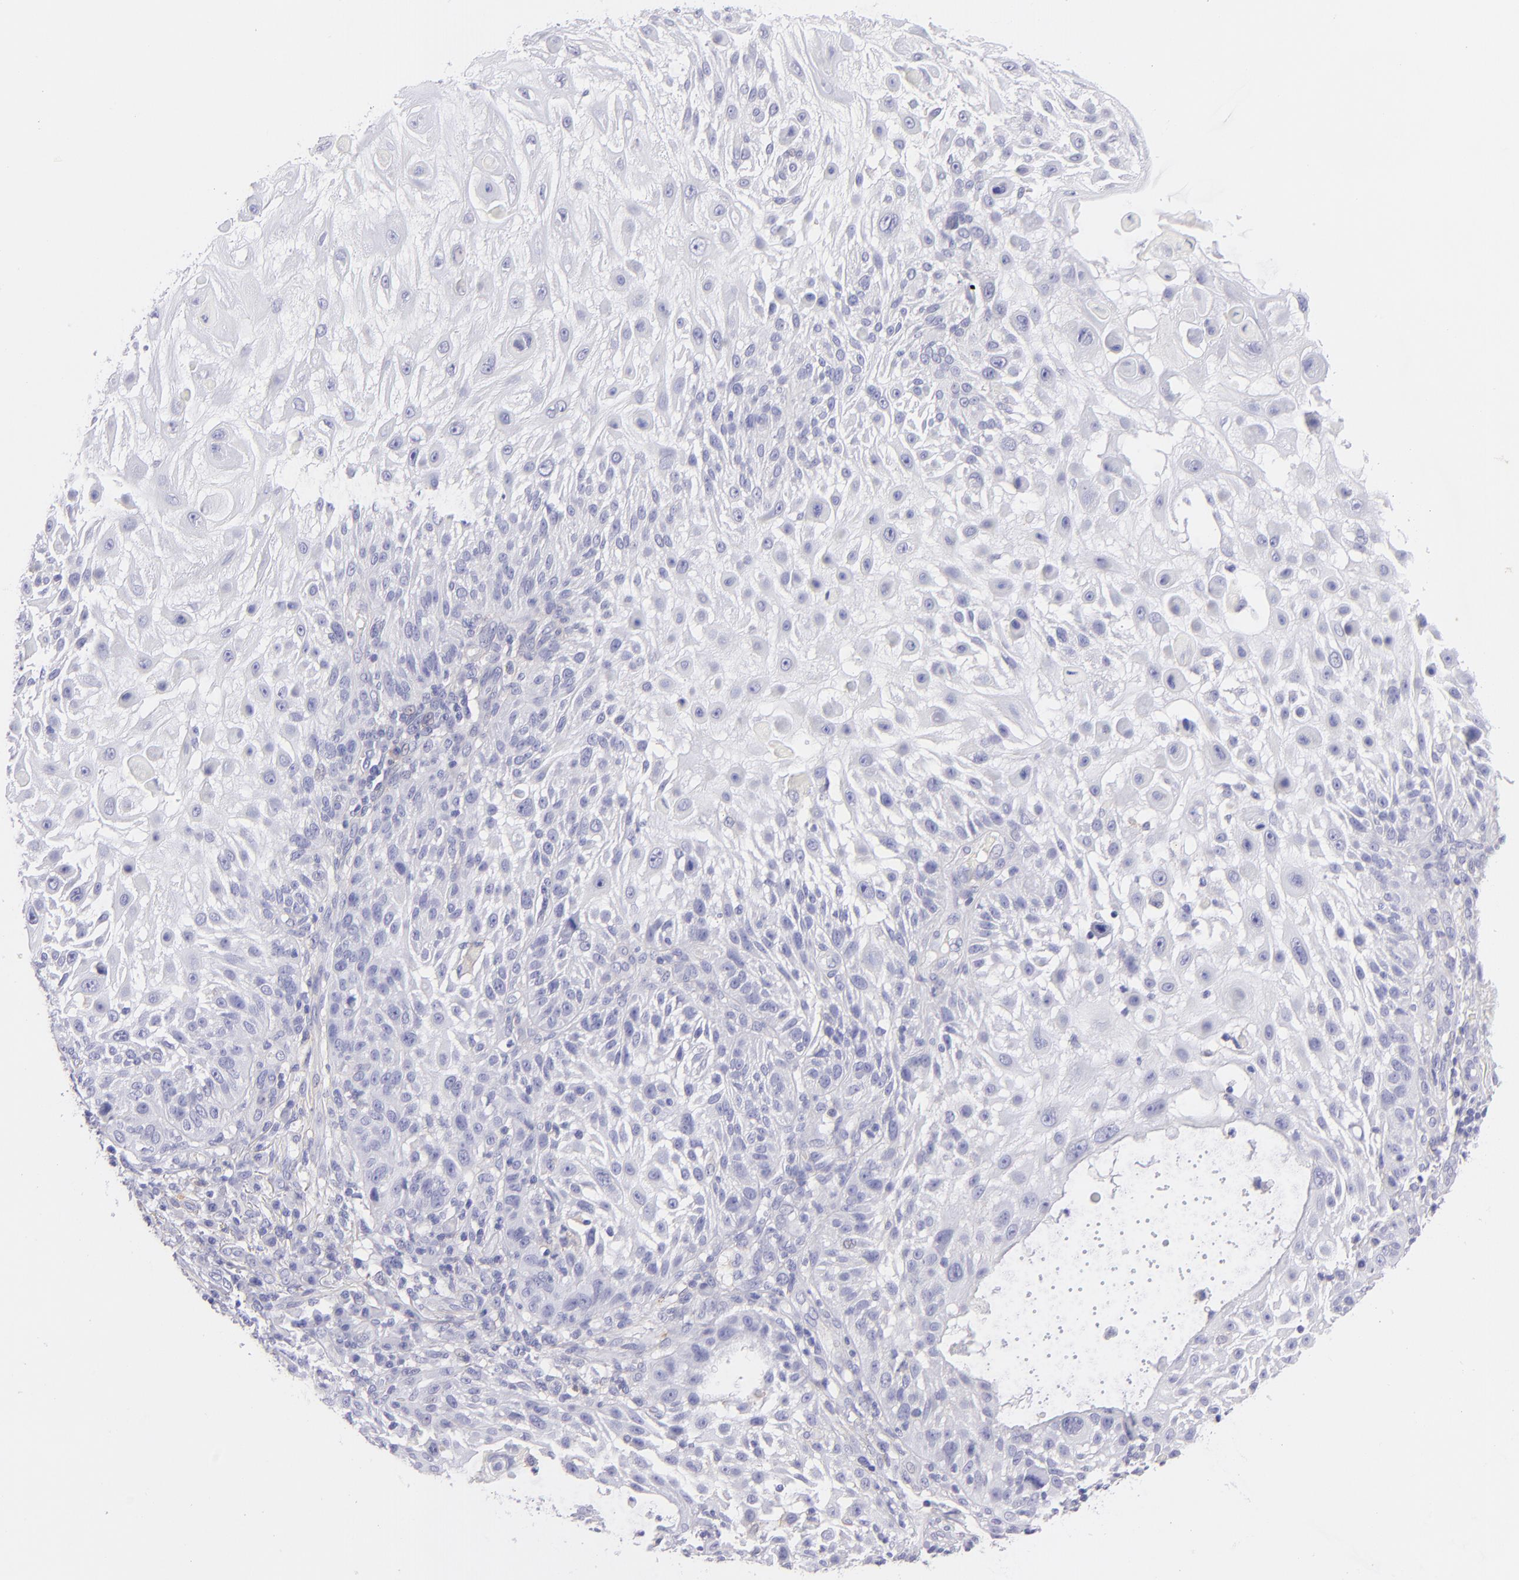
{"staining": {"intensity": "negative", "quantity": "none", "location": "none"}, "tissue": "skin cancer", "cell_type": "Tumor cells", "image_type": "cancer", "snomed": [{"axis": "morphology", "description": "Squamous cell carcinoma, NOS"}, {"axis": "topography", "description": "Skin"}], "caption": "A histopathology image of human skin cancer is negative for staining in tumor cells. (Brightfield microscopy of DAB immunohistochemistry (IHC) at high magnification).", "gene": "CD81", "patient": {"sex": "female", "age": 89}}